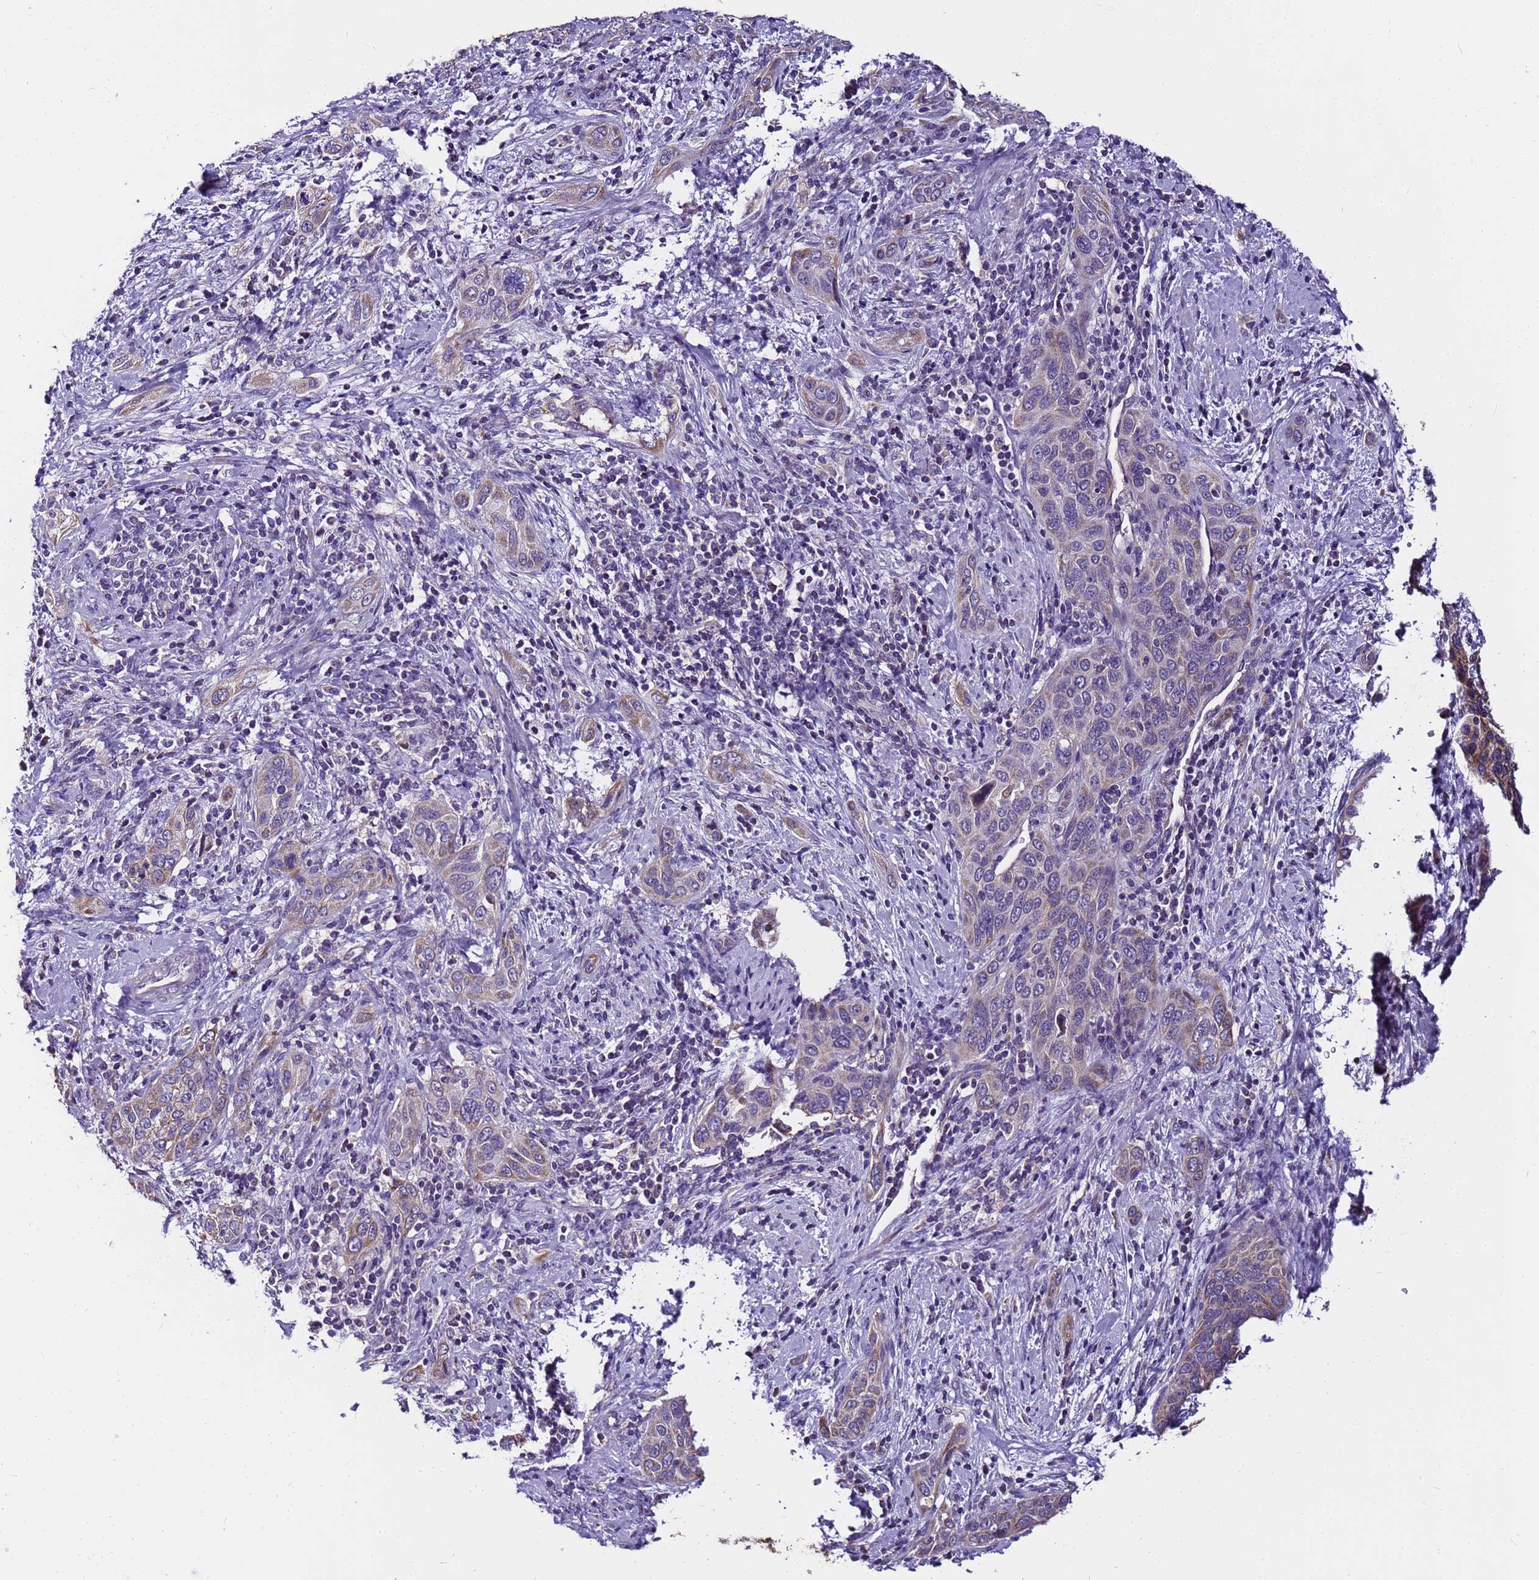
{"staining": {"intensity": "weak", "quantity": "<25%", "location": "cytoplasmic/membranous"}, "tissue": "cervical cancer", "cell_type": "Tumor cells", "image_type": "cancer", "snomed": [{"axis": "morphology", "description": "Squamous cell carcinoma, NOS"}, {"axis": "topography", "description": "Cervix"}], "caption": "Tumor cells are negative for protein expression in human cervical cancer.", "gene": "PIEZO2", "patient": {"sex": "female", "age": 60}}